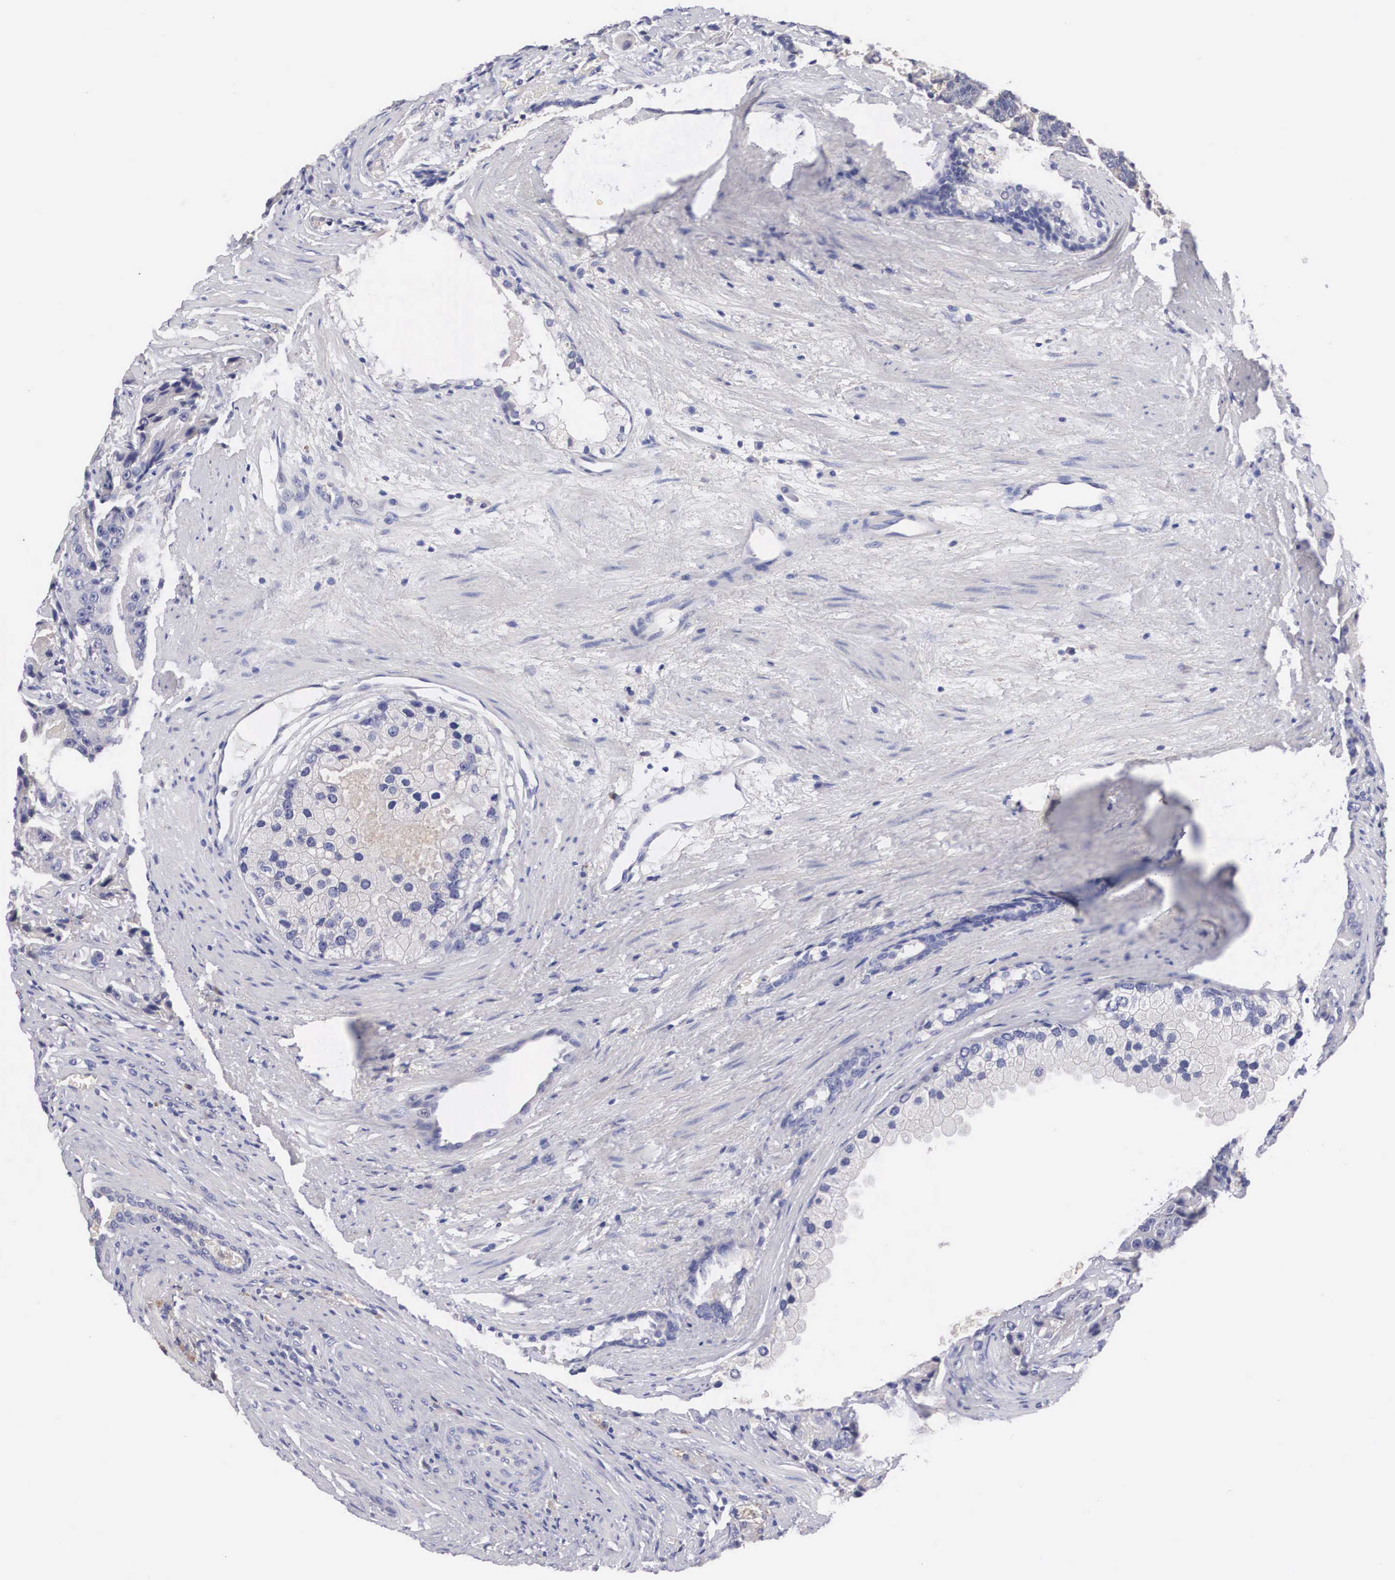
{"staining": {"intensity": "negative", "quantity": "none", "location": "none"}, "tissue": "prostate cancer", "cell_type": "Tumor cells", "image_type": "cancer", "snomed": [{"axis": "morphology", "description": "Adenocarcinoma, Medium grade"}, {"axis": "topography", "description": "Prostate"}], "caption": "The photomicrograph demonstrates no significant positivity in tumor cells of prostate cancer (medium-grade adenocarcinoma). (DAB immunohistochemistry with hematoxylin counter stain).", "gene": "ABHD4", "patient": {"sex": "male", "age": 70}}